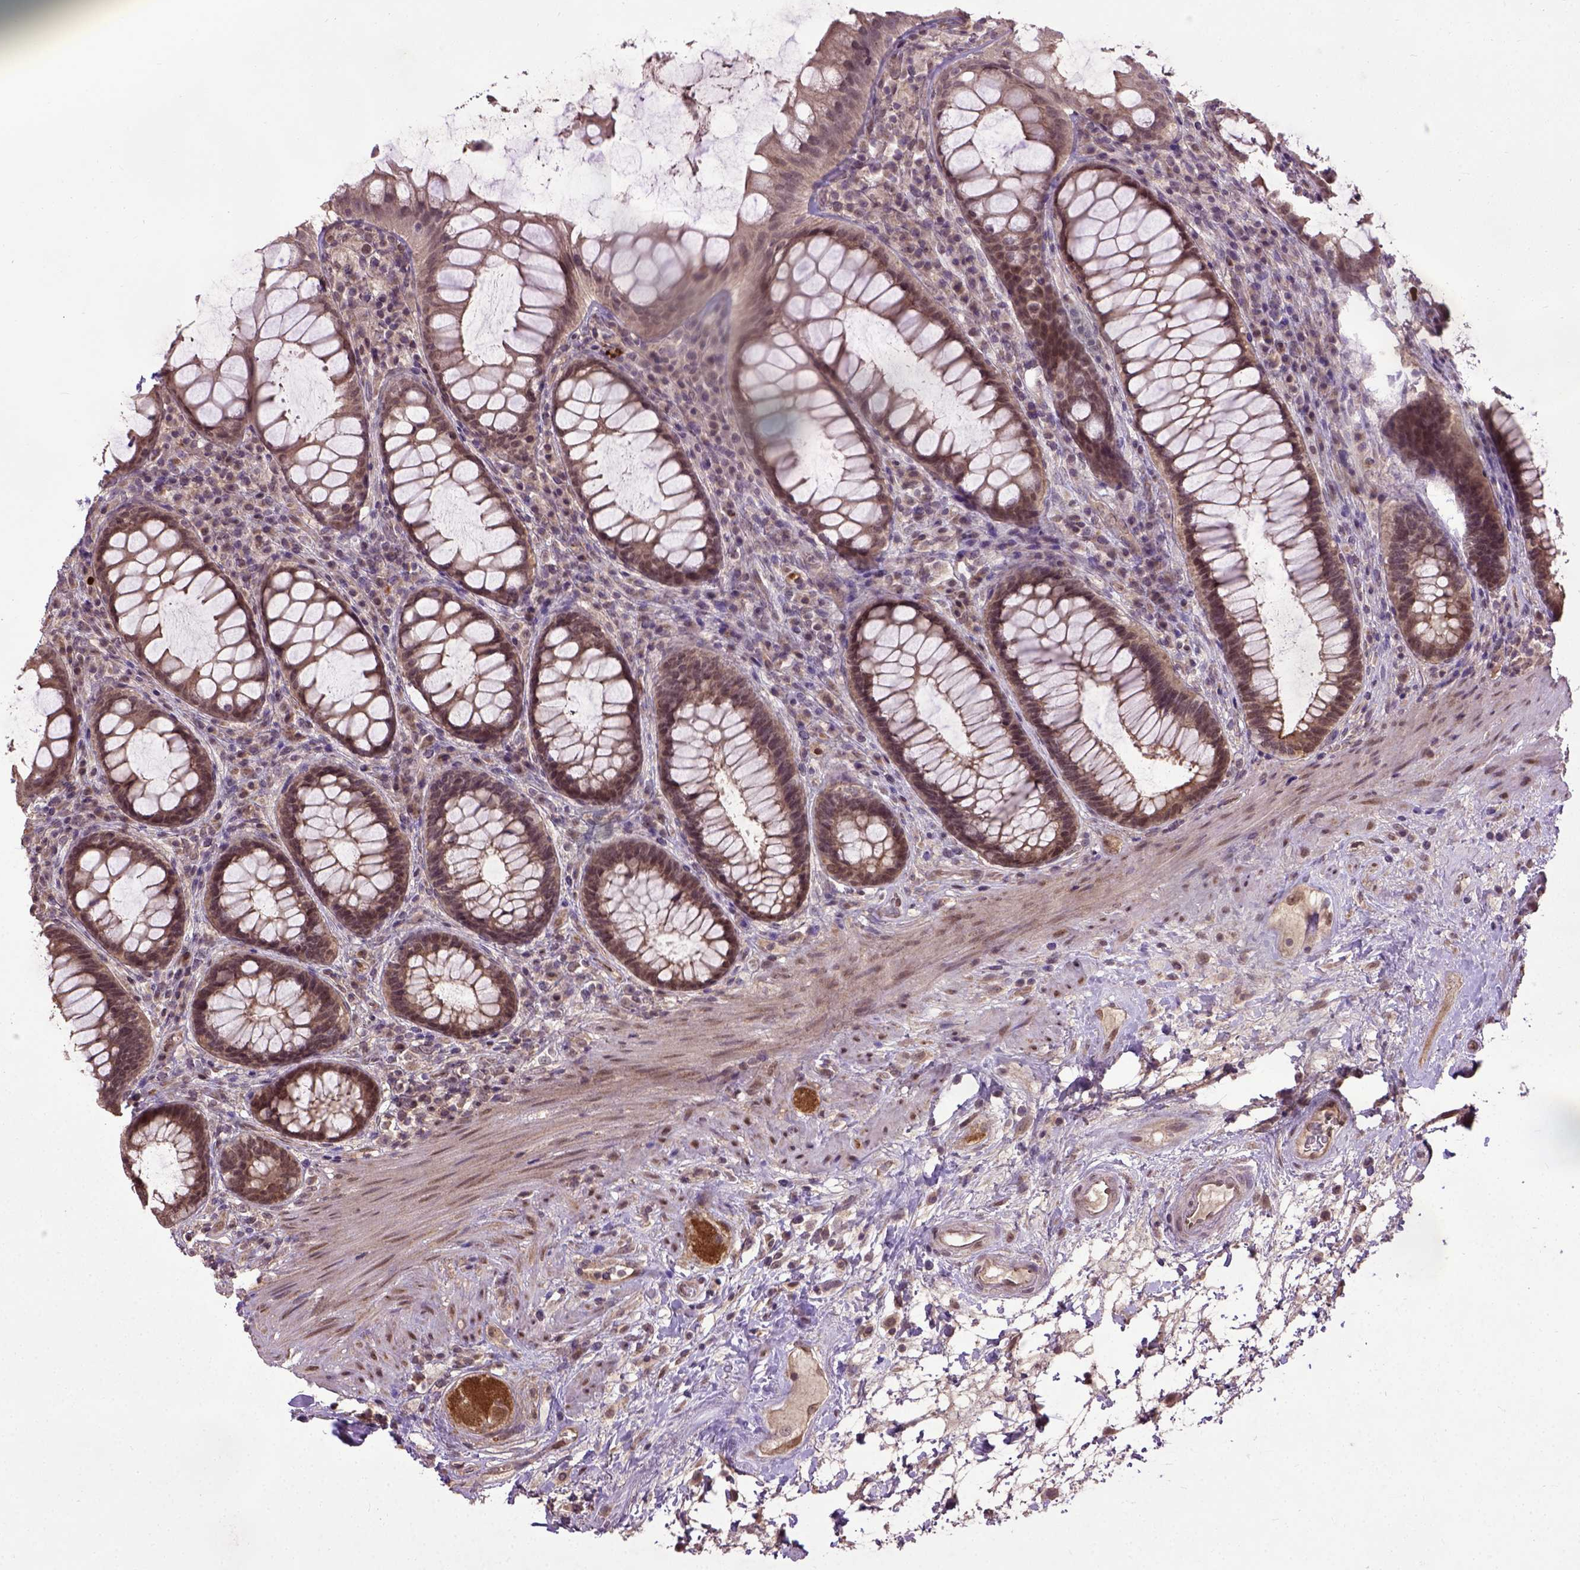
{"staining": {"intensity": "weak", "quantity": ">75%", "location": "cytoplasmic/membranous"}, "tissue": "rectum", "cell_type": "Glandular cells", "image_type": "normal", "snomed": [{"axis": "morphology", "description": "Normal tissue, NOS"}, {"axis": "topography", "description": "Rectum"}], "caption": "A high-resolution photomicrograph shows immunohistochemistry (IHC) staining of benign rectum, which demonstrates weak cytoplasmic/membranous positivity in about >75% of glandular cells.", "gene": "UBA3", "patient": {"sex": "male", "age": 72}}